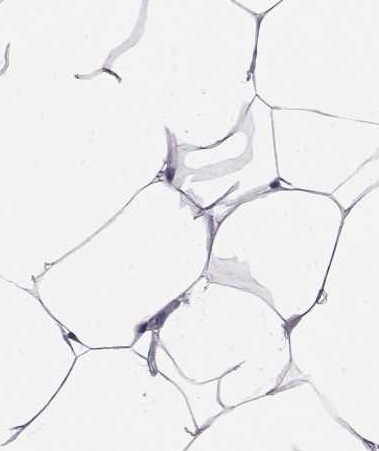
{"staining": {"intensity": "negative", "quantity": "none", "location": "none"}, "tissue": "breast", "cell_type": "Adipocytes", "image_type": "normal", "snomed": [{"axis": "morphology", "description": "Normal tissue, NOS"}, {"axis": "topography", "description": "Breast"}], "caption": "The image reveals no significant positivity in adipocytes of breast. (DAB IHC, high magnification).", "gene": "RBM44", "patient": {"sex": "female", "age": 32}}